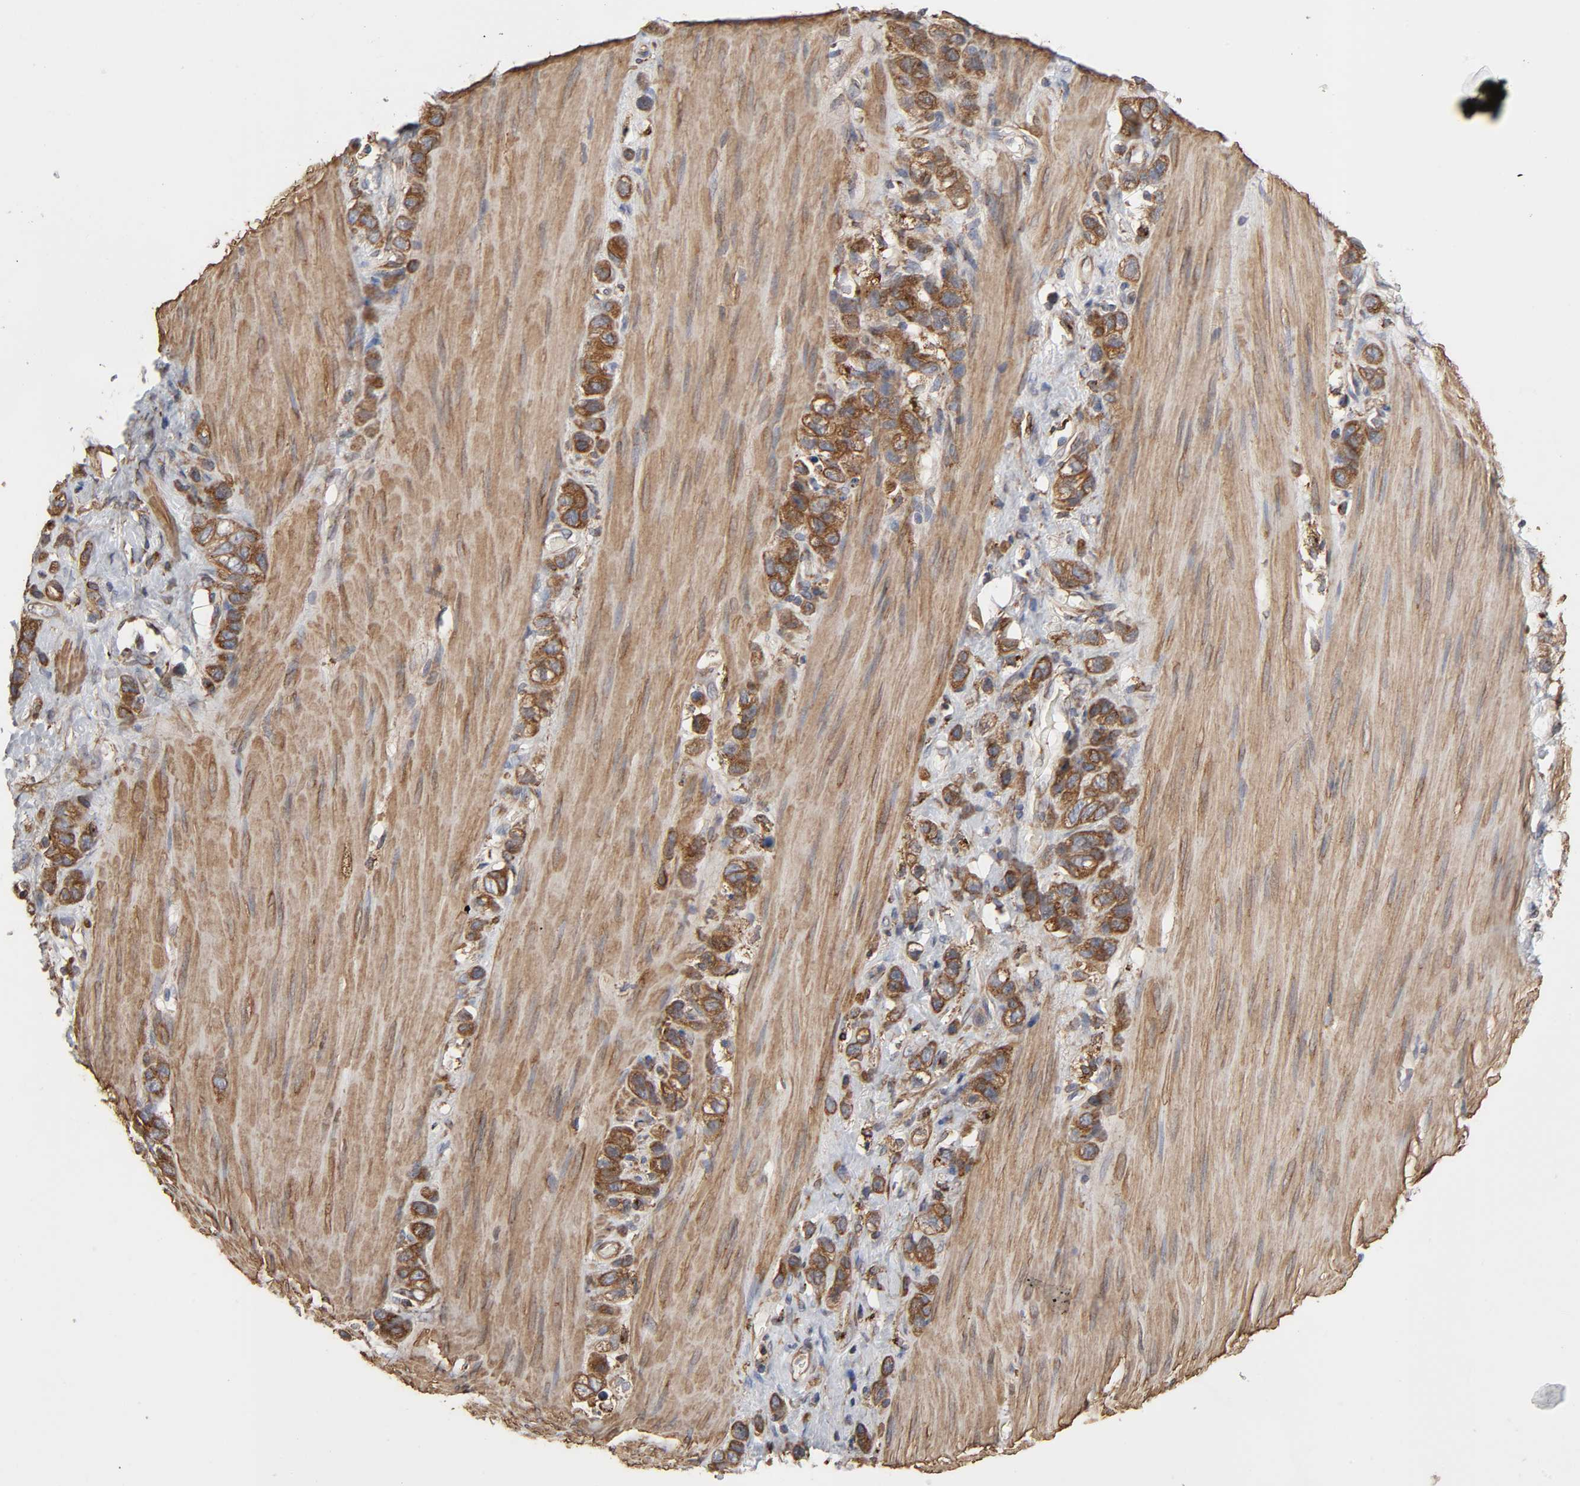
{"staining": {"intensity": "strong", "quantity": ">75%", "location": "cytoplasmic/membranous"}, "tissue": "stomach cancer", "cell_type": "Tumor cells", "image_type": "cancer", "snomed": [{"axis": "morphology", "description": "Normal tissue, NOS"}, {"axis": "morphology", "description": "Adenocarcinoma, NOS"}, {"axis": "morphology", "description": "Adenocarcinoma, High grade"}, {"axis": "topography", "description": "Stomach, upper"}, {"axis": "topography", "description": "Stomach"}], "caption": "An IHC photomicrograph of tumor tissue is shown. Protein staining in brown highlights strong cytoplasmic/membranous positivity in stomach cancer (adenocarcinoma) within tumor cells.", "gene": "GNPTG", "patient": {"sex": "female", "age": 65}}